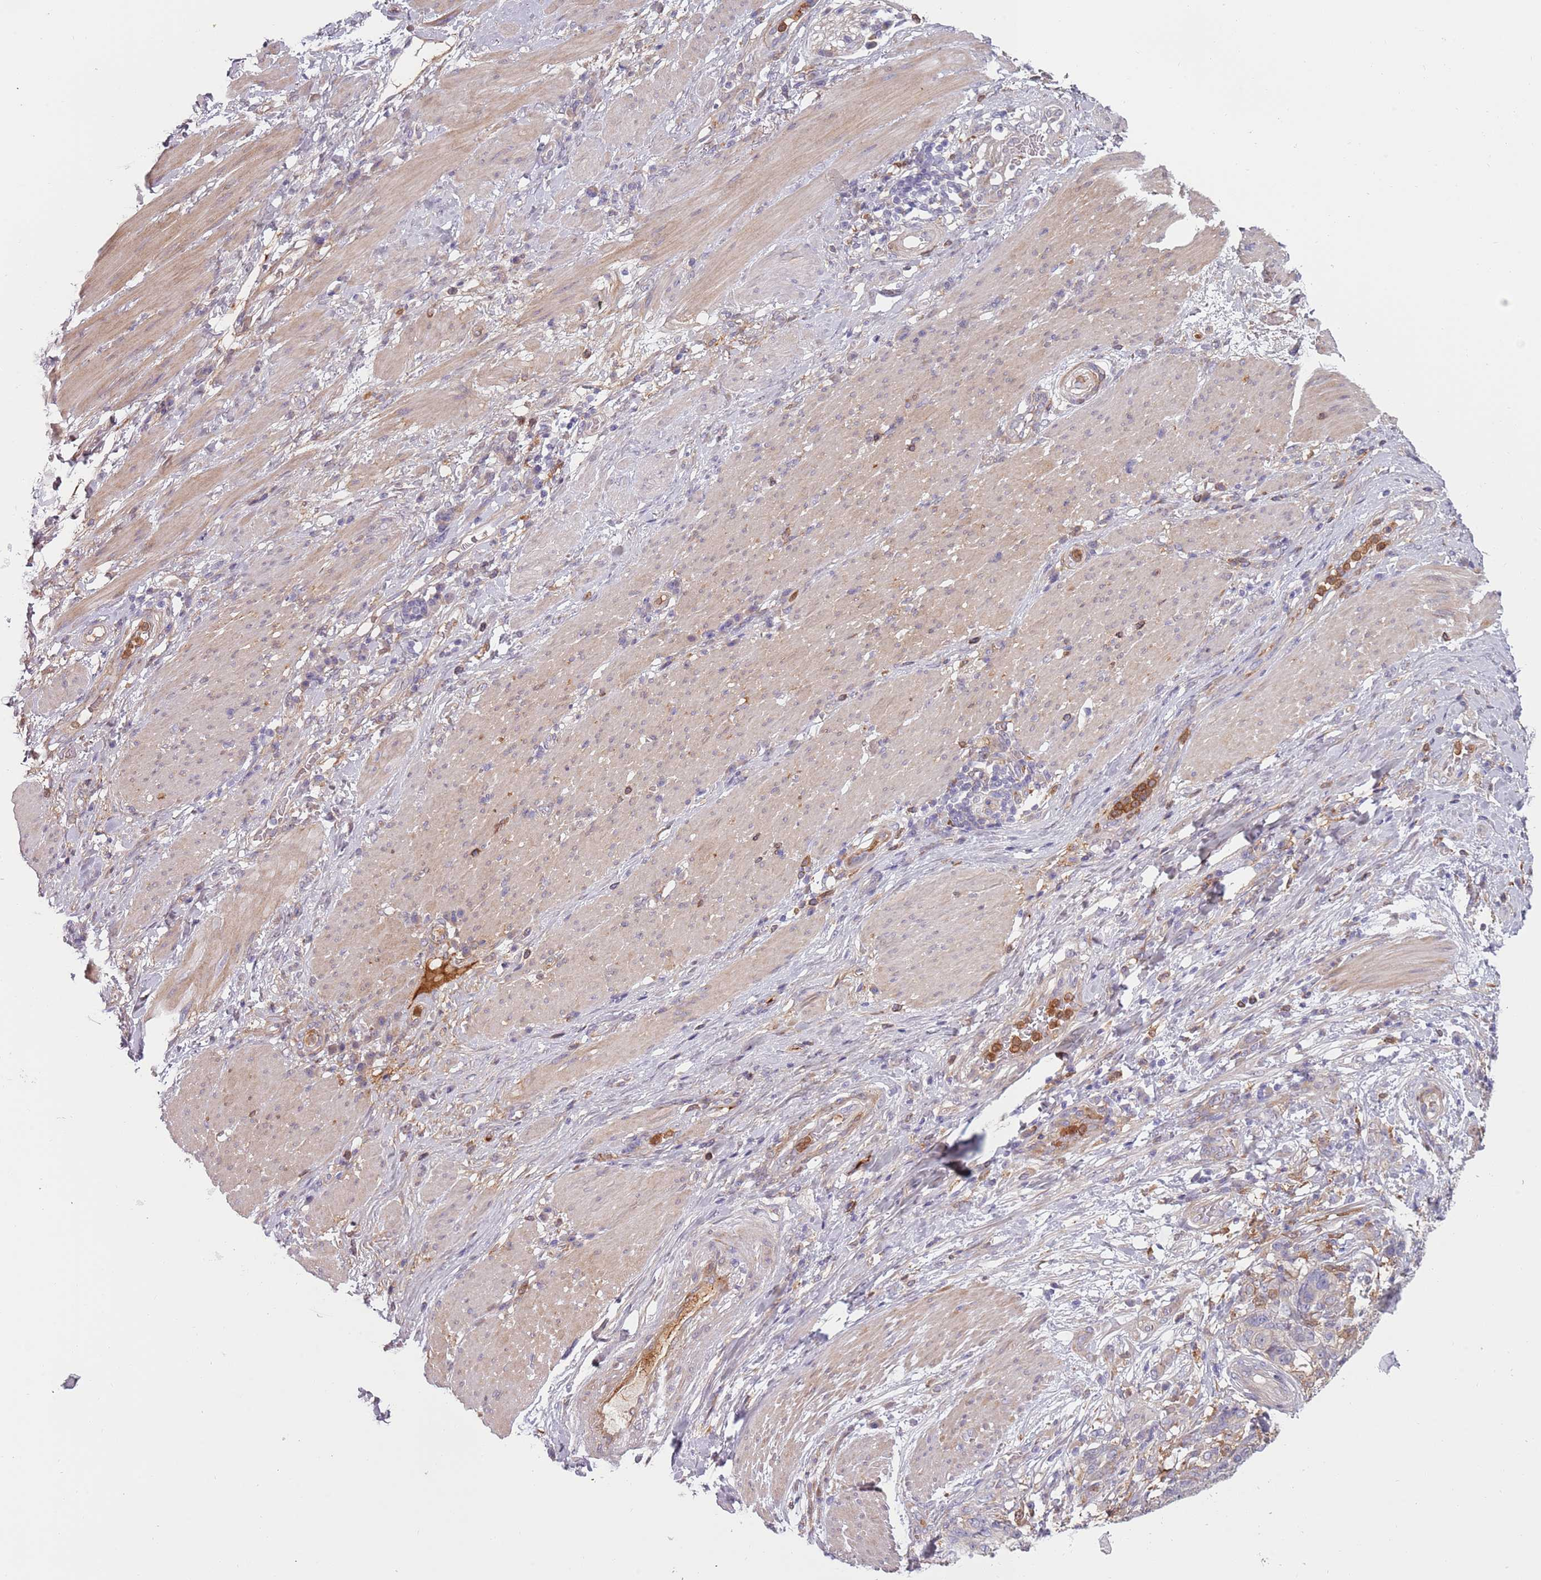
{"staining": {"intensity": "negative", "quantity": "none", "location": "none"}, "tissue": "stomach cancer", "cell_type": "Tumor cells", "image_type": "cancer", "snomed": [{"axis": "morphology", "description": "Normal tissue, NOS"}, {"axis": "morphology", "description": "Adenocarcinoma, NOS"}, {"axis": "topography", "description": "Stomach"}], "caption": "High power microscopy histopathology image of an immunohistochemistry image of stomach cancer, revealing no significant positivity in tumor cells.", "gene": "NADK", "patient": {"sex": "female", "age": 64}}